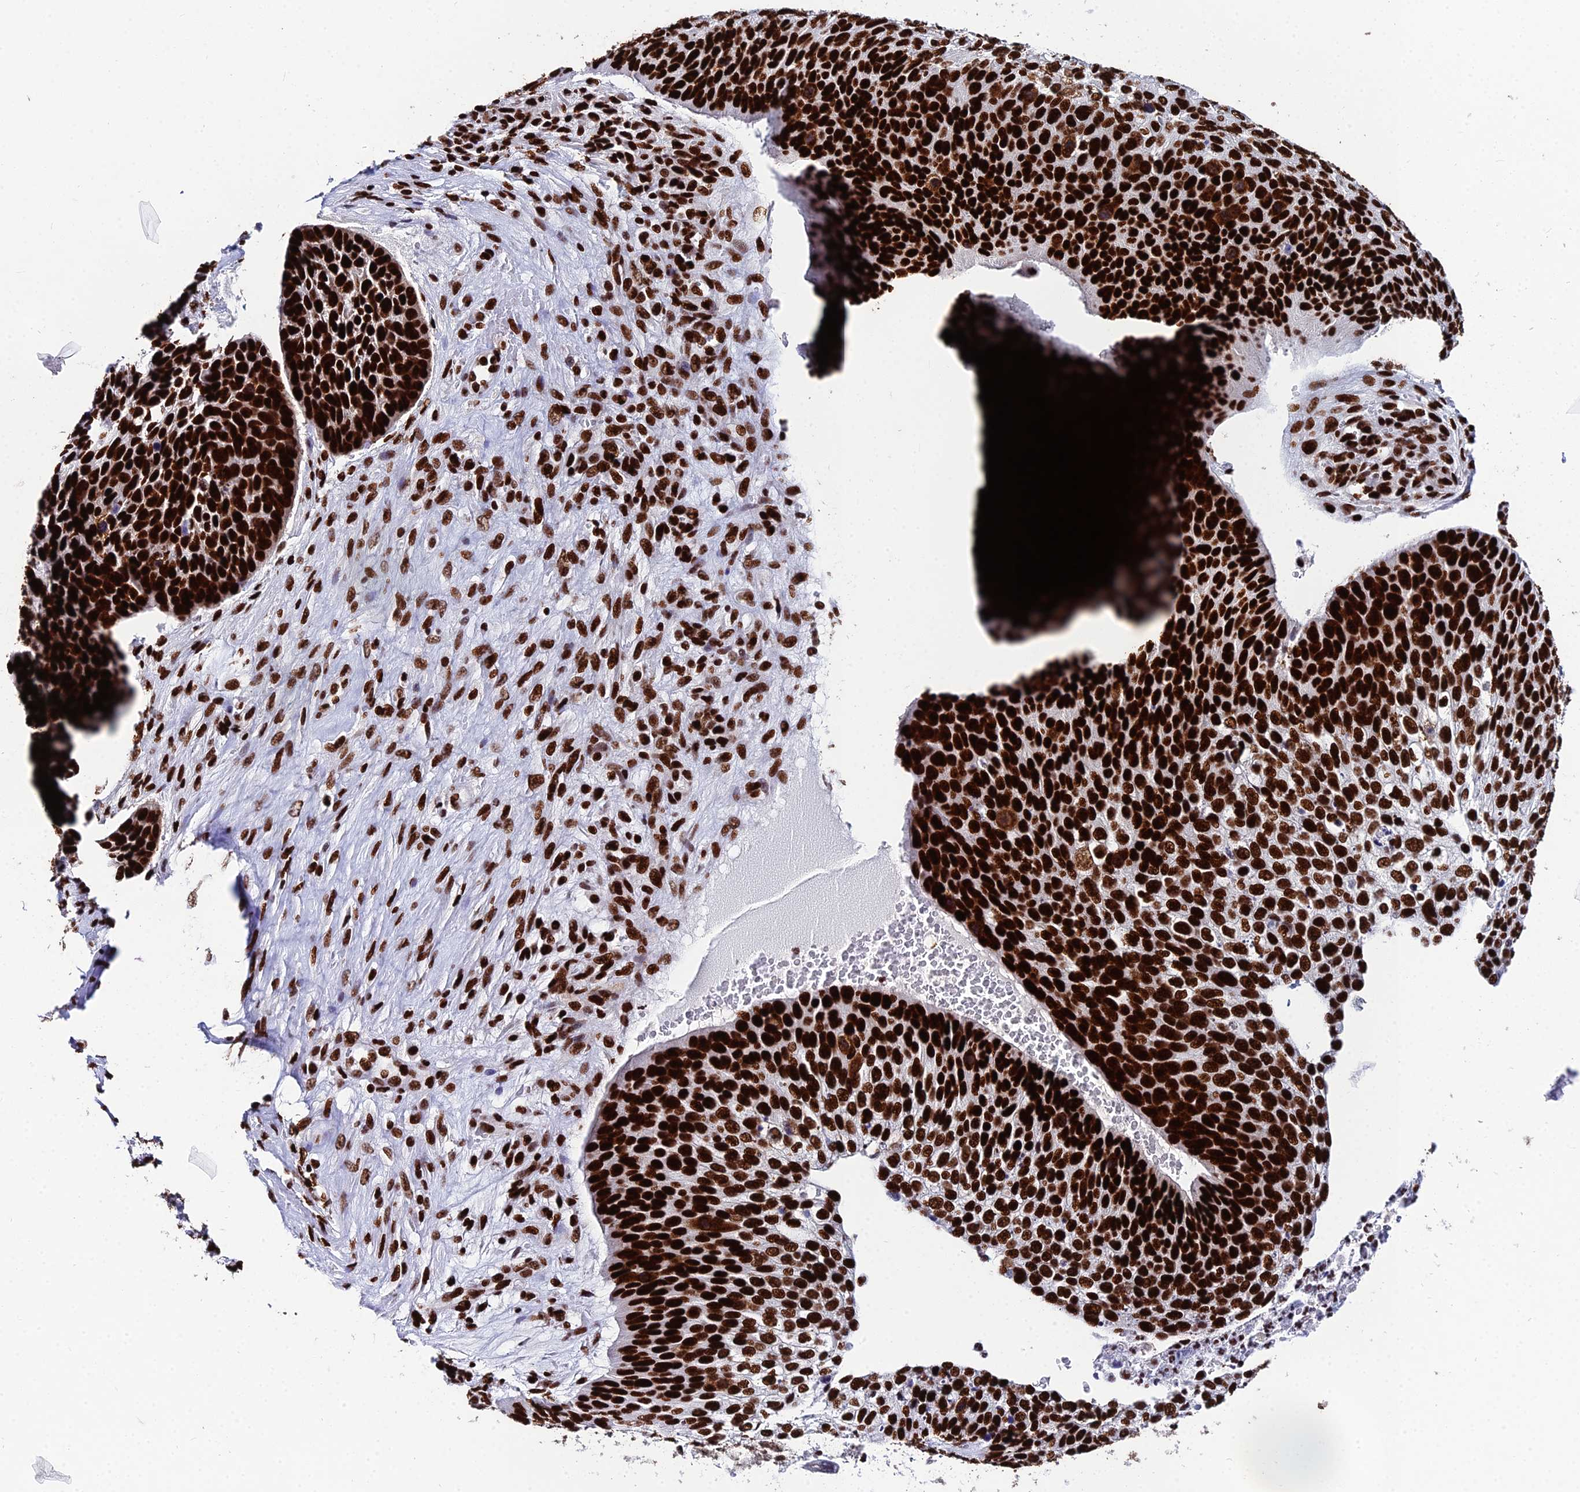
{"staining": {"intensity": "strong", "quantity": ">75%", "location": "nuclear"}, "tissue": "skin cancer", "cell_type": "Tumor cells", "image_type": "cancer", "snomed": [{"axis": "morphology", "description": "Basal cell carcinoma"}, {"axis": "topography", "description": "Skin"}], "caption": "Immunohistochemistry of human skin cancer displays high levels of strong nuclear positivity in approximately >75% of tumor cells.", "gene": "HNRNPH1", "patient": {"sex": "female", "age": 74}}